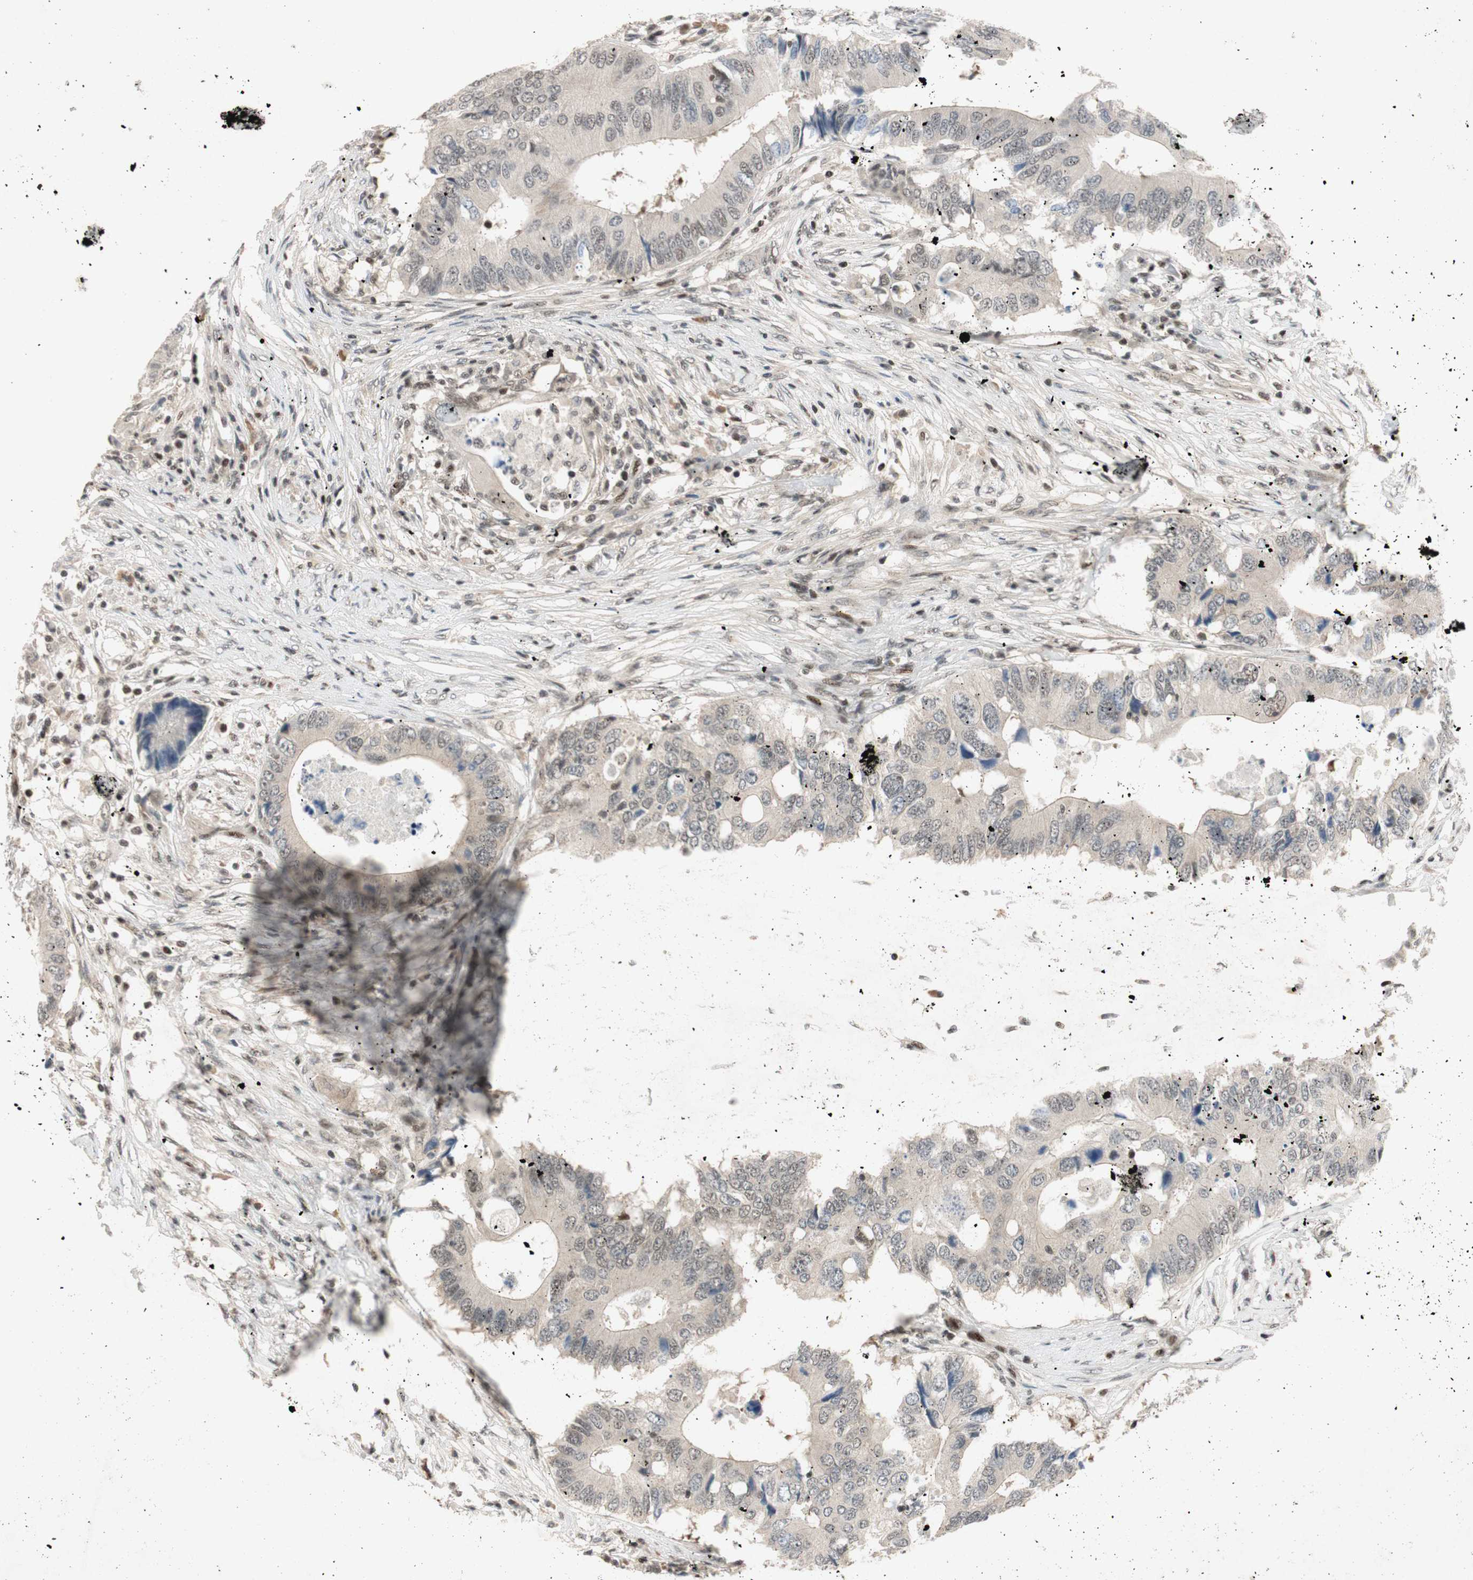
{"staining": {"intensity": "negative", "quantity": "none", "location": "none"}, "tissue": "colorectal cancer", "cell_type": "Tumor cells", "image_type": "cancer", "snomed": [{"axis": "morphology", "description": "Adenocarcinoma, NOS"}, {"axis": "topography", "description": "Colon"}], "caption": "This is an IHC photomicrograph of human colorectal adenocarcinoma. There is no staining in tumor cells.", "gene": "NCBP3", "patient": {"sex": "male", "age": 71}}